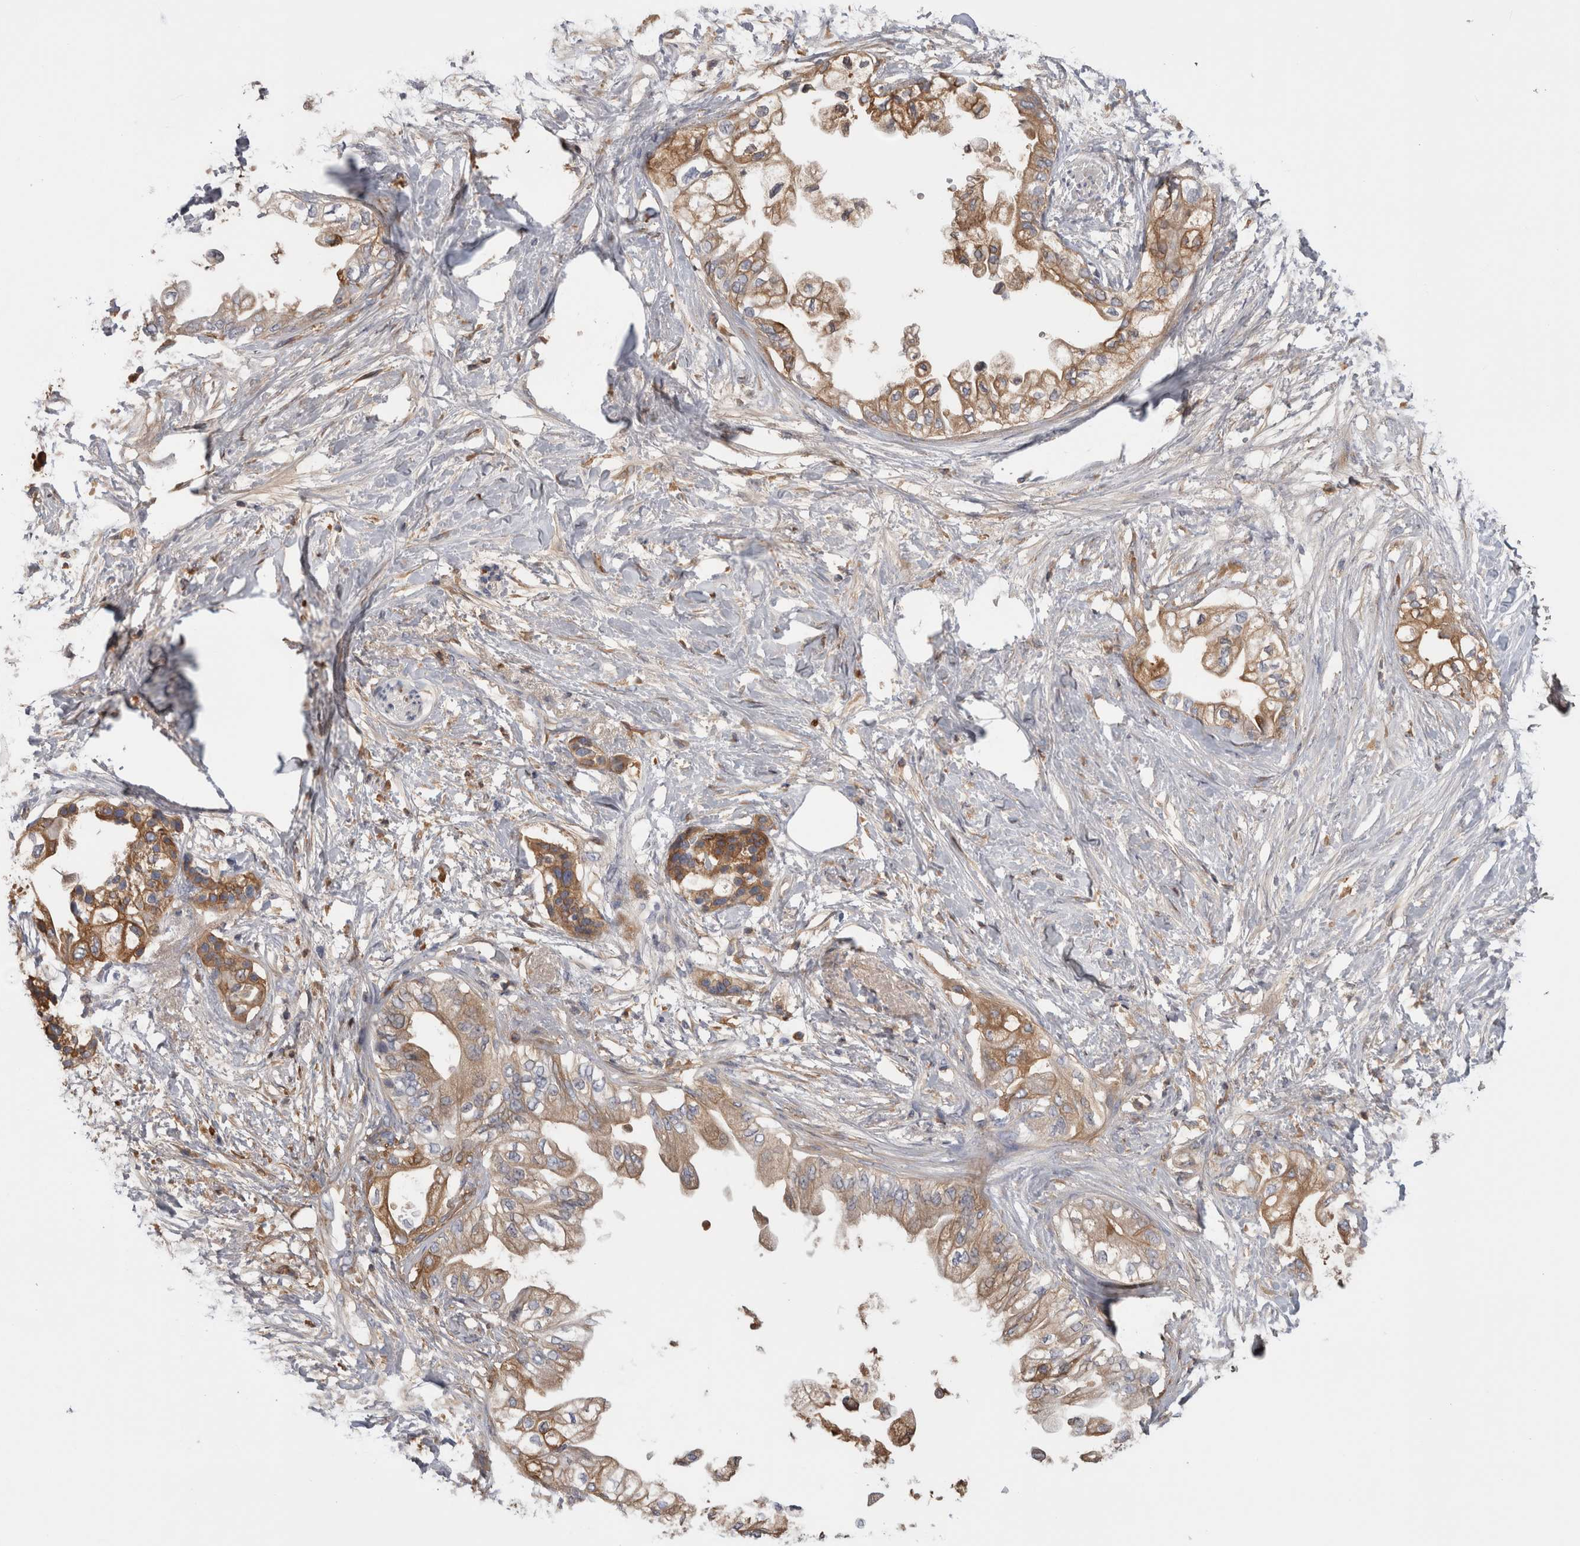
{"staining": {"intensity": "moderate", "quantity": ">75%", "location": "cytoplasmic/membranous"}, "tissue": "pancreatic cancer", "cell_type": "Tumor cells", "image_type": "cancer", "snomed": [{"axis": "morphology", "description": "Normal tissue, NOS"}, {"axis": "morphology", "description": "Adenocarcinoma, NOS"}, {"axis": "topography", "description": "Pancreas"}, {"axis": "topography", "description": "Duodenum"}], "caption": "Moderate cytoplasmic/membranous expression is present in approximately >75% of tumor cells in pancreatic cancer (adenocarcinoma). The protein is shown in brown color, while the nuclei are stained blue.", "gene": "TBCE", "patient": {"sex": "female", "age": 60}}